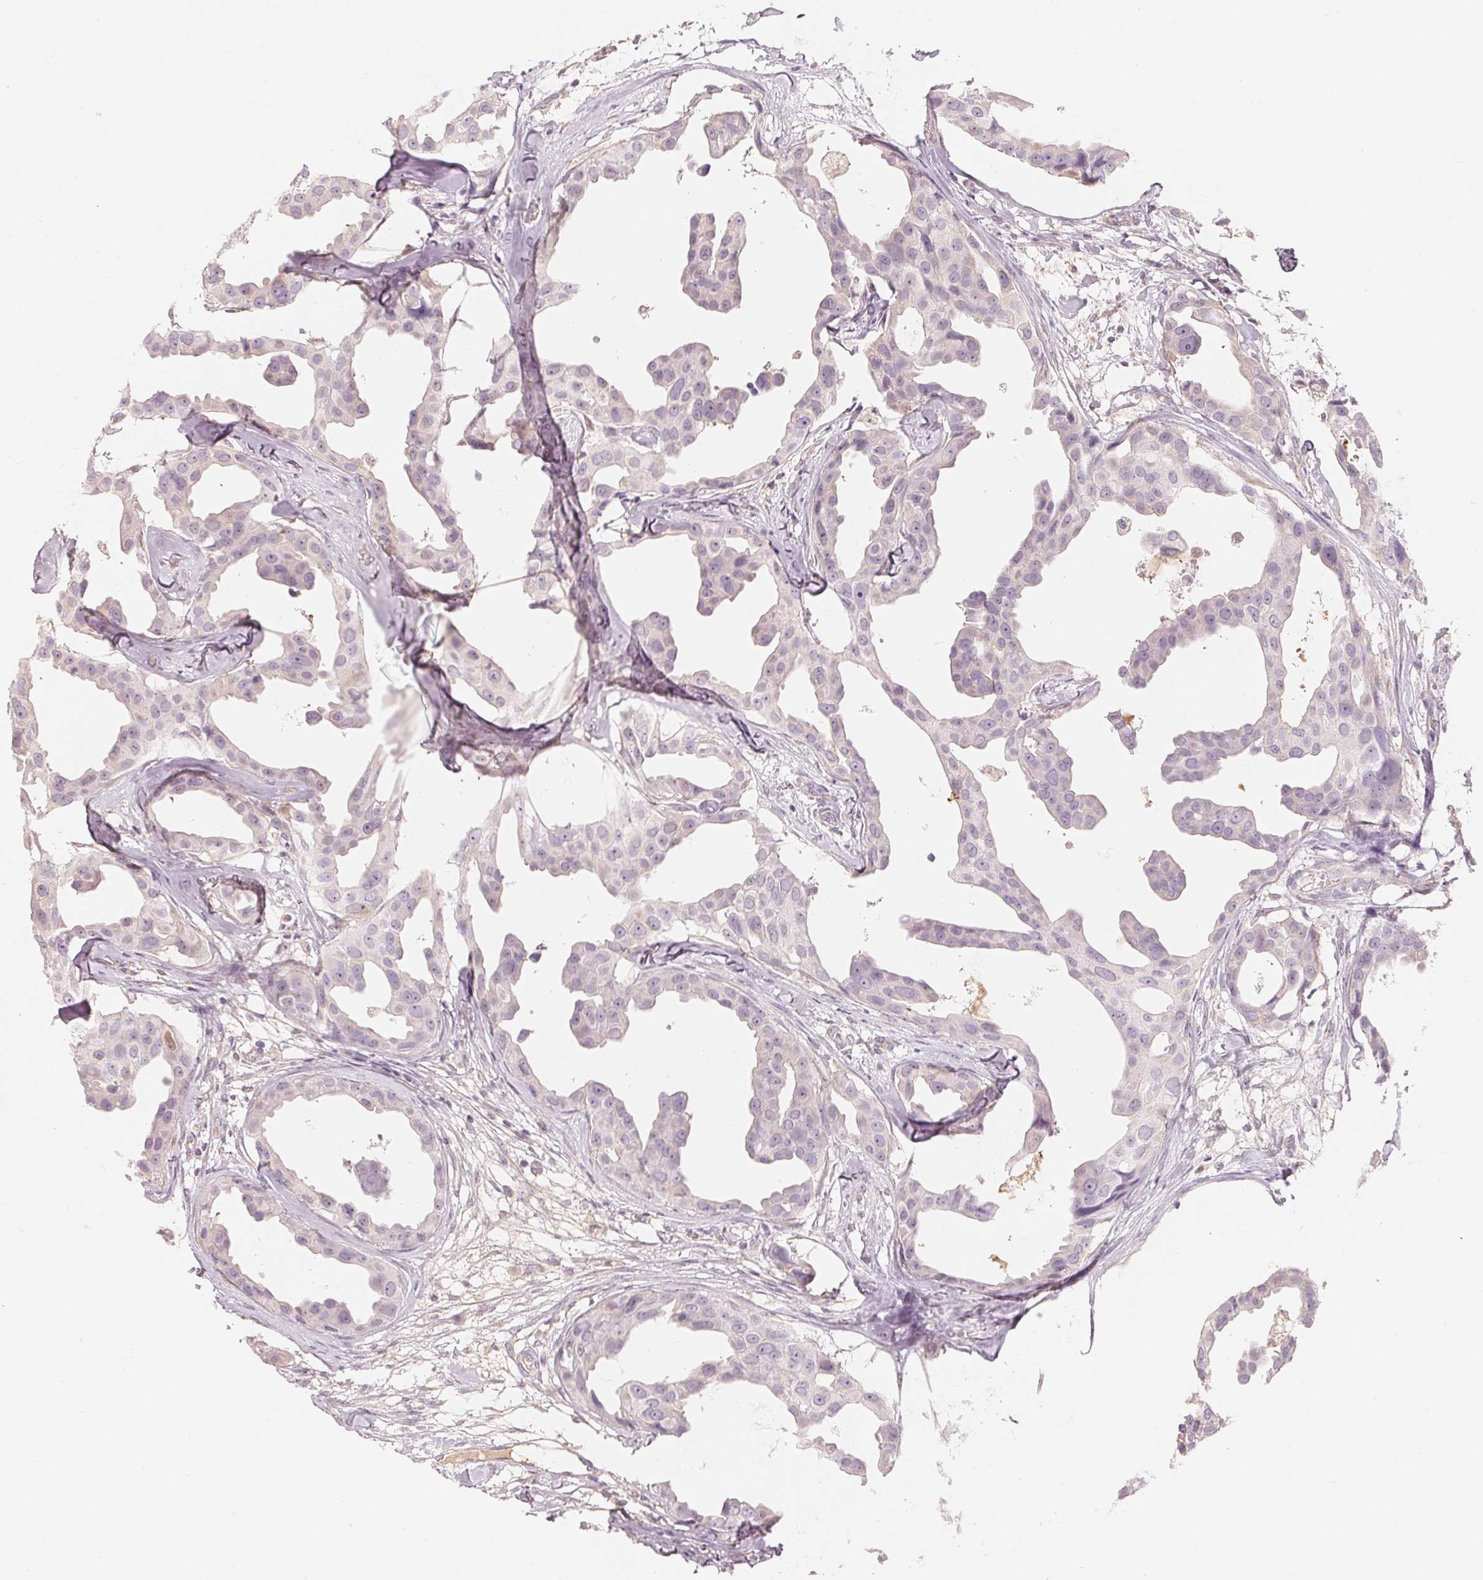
{"staining": {"intensity": "negative", "quantity": "none", "location": "none"}, "tissue": "breast cancer", "cell_type": "Tumor cells", "image_type": "cancer", "snomed": [{"axis": "morphology", "description": "Duct carcinoma"}, {"axis": "topography", "description": "Breast"}], "caption": "Immunohistochemistry of human breast cancer displays no staining in tumor cells.", "gene": "CFHR2", "patient": {"sex": "female", "age": 38}}